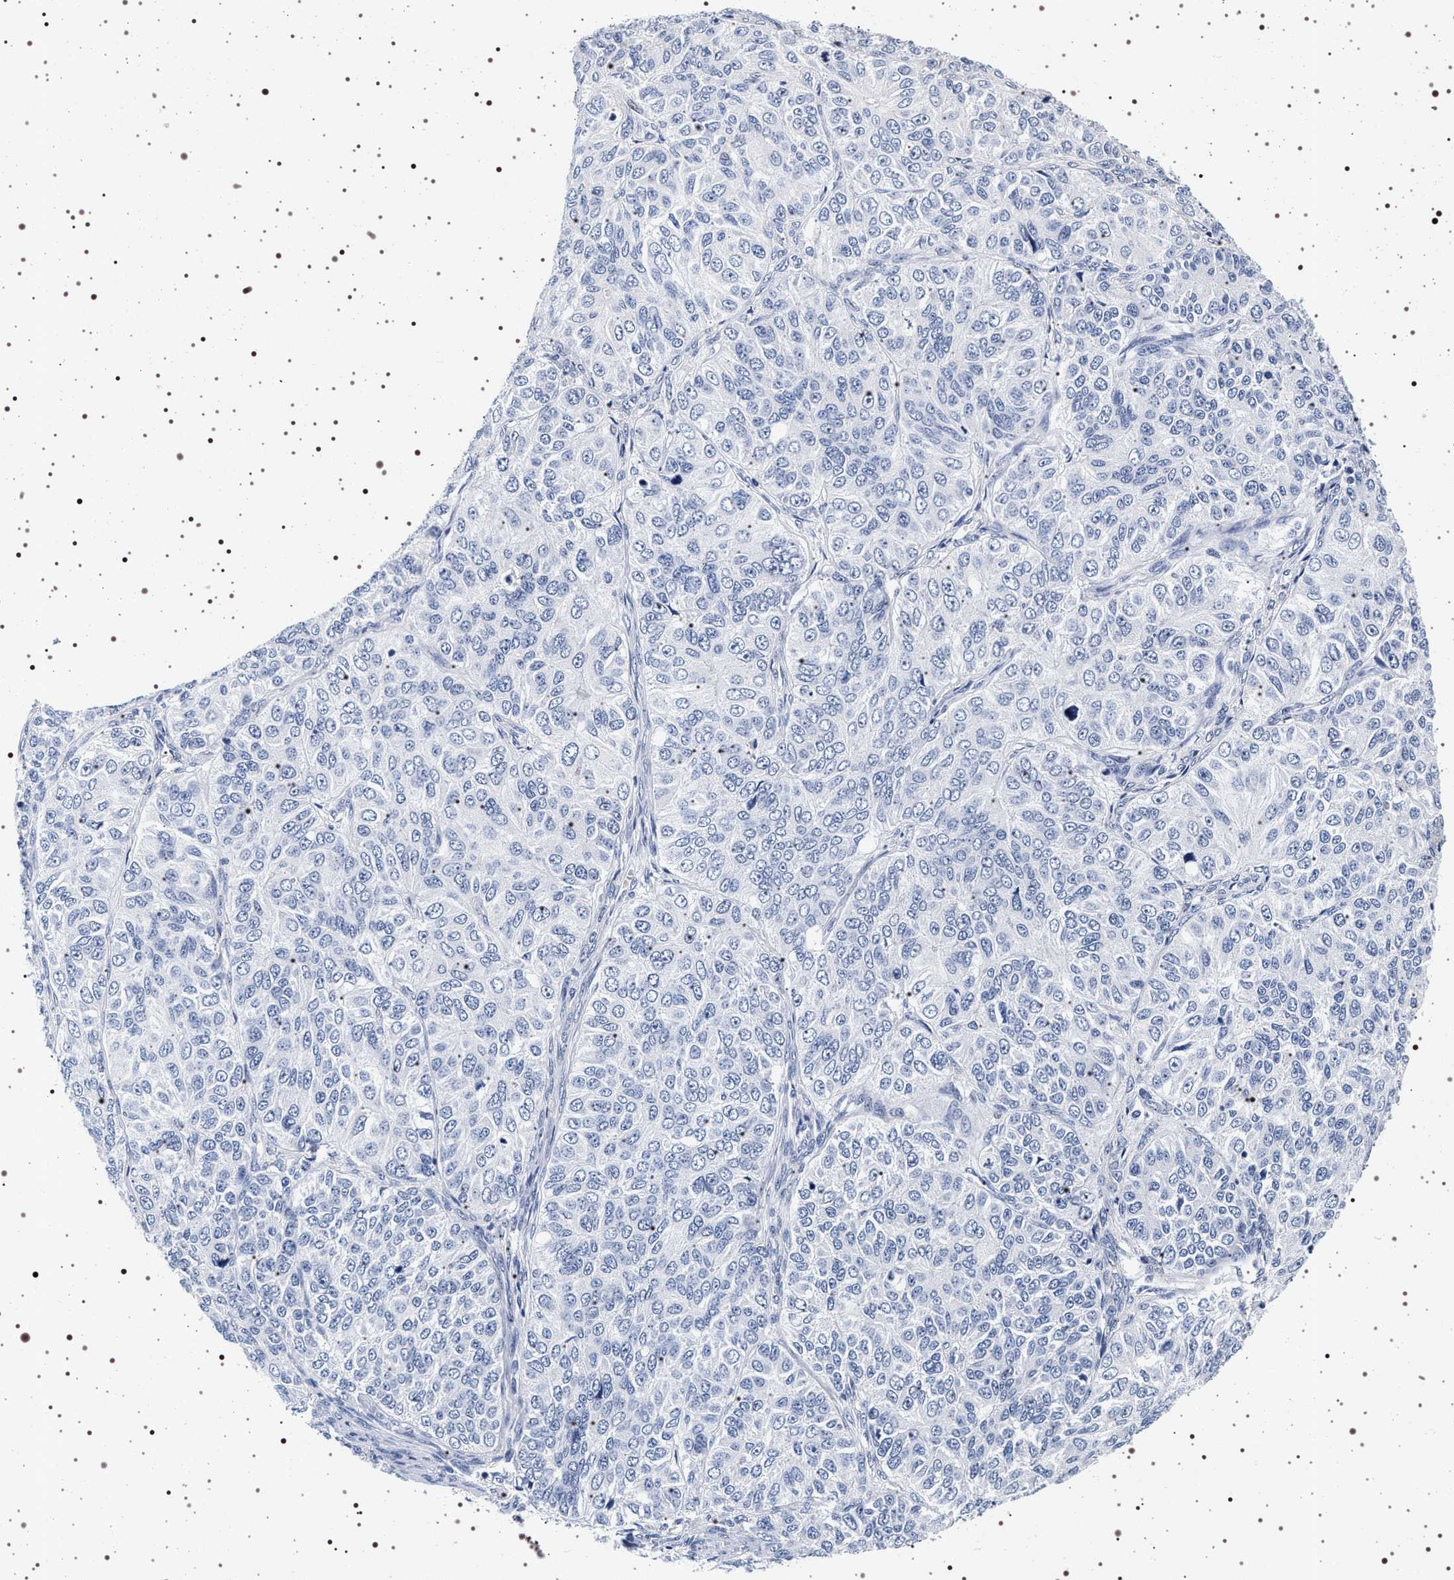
{"staining": {"intensity": "negative", "quantity": "none", "location": "none"}, "tissue": "ovarian cancer", "cell_type": "Tumor cells", "image_type": "cancer", "snomed": [{"axis": "morphology", "description": "Carcinoma, endometroid"}, {"axis": "topography", "description": "Ovary"}], "caption": "IHC micrograph of neoplastic tissue: ovarian cancer stained with DAB reveals no significant protein positivity in tumor cells.", "gene": "SYN1", "patient": {"sex": "female", "age": 51}}